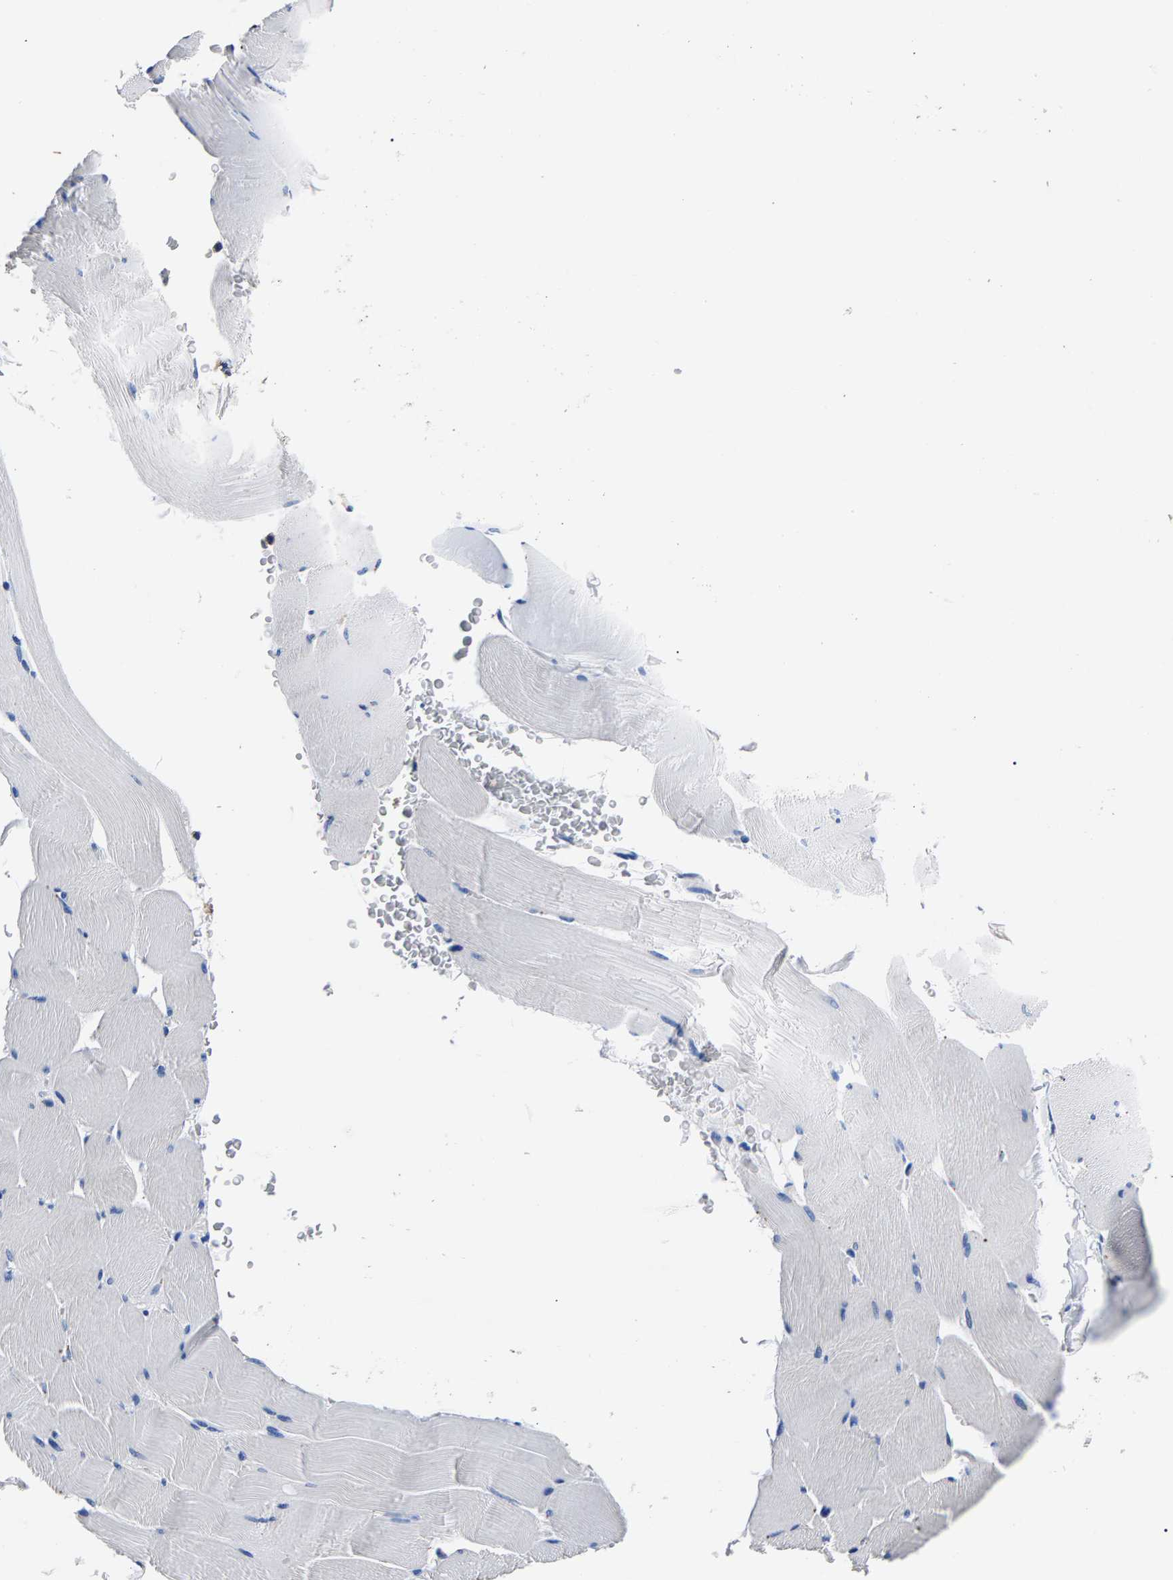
{"staining": {"intensity": "negative", "quantity": "none", "location": "none"}, "tissue": "skeletal muscle", "cell_type": "Myocytes", "image_type": "normal", "snomed": [{"axis": "morphology", "description": "Normal tissue, NOS"}, {"axis": "topography", "description": "Skeletal muscle"}], "caption": "A high-resolution image shows immunohistochemistry (IHC) staining of unremarkable skeletal muscle, which shows no significant expression in myocytes.", "gene": "PHF24", "patient": {"sex": "male", "age": 62}}